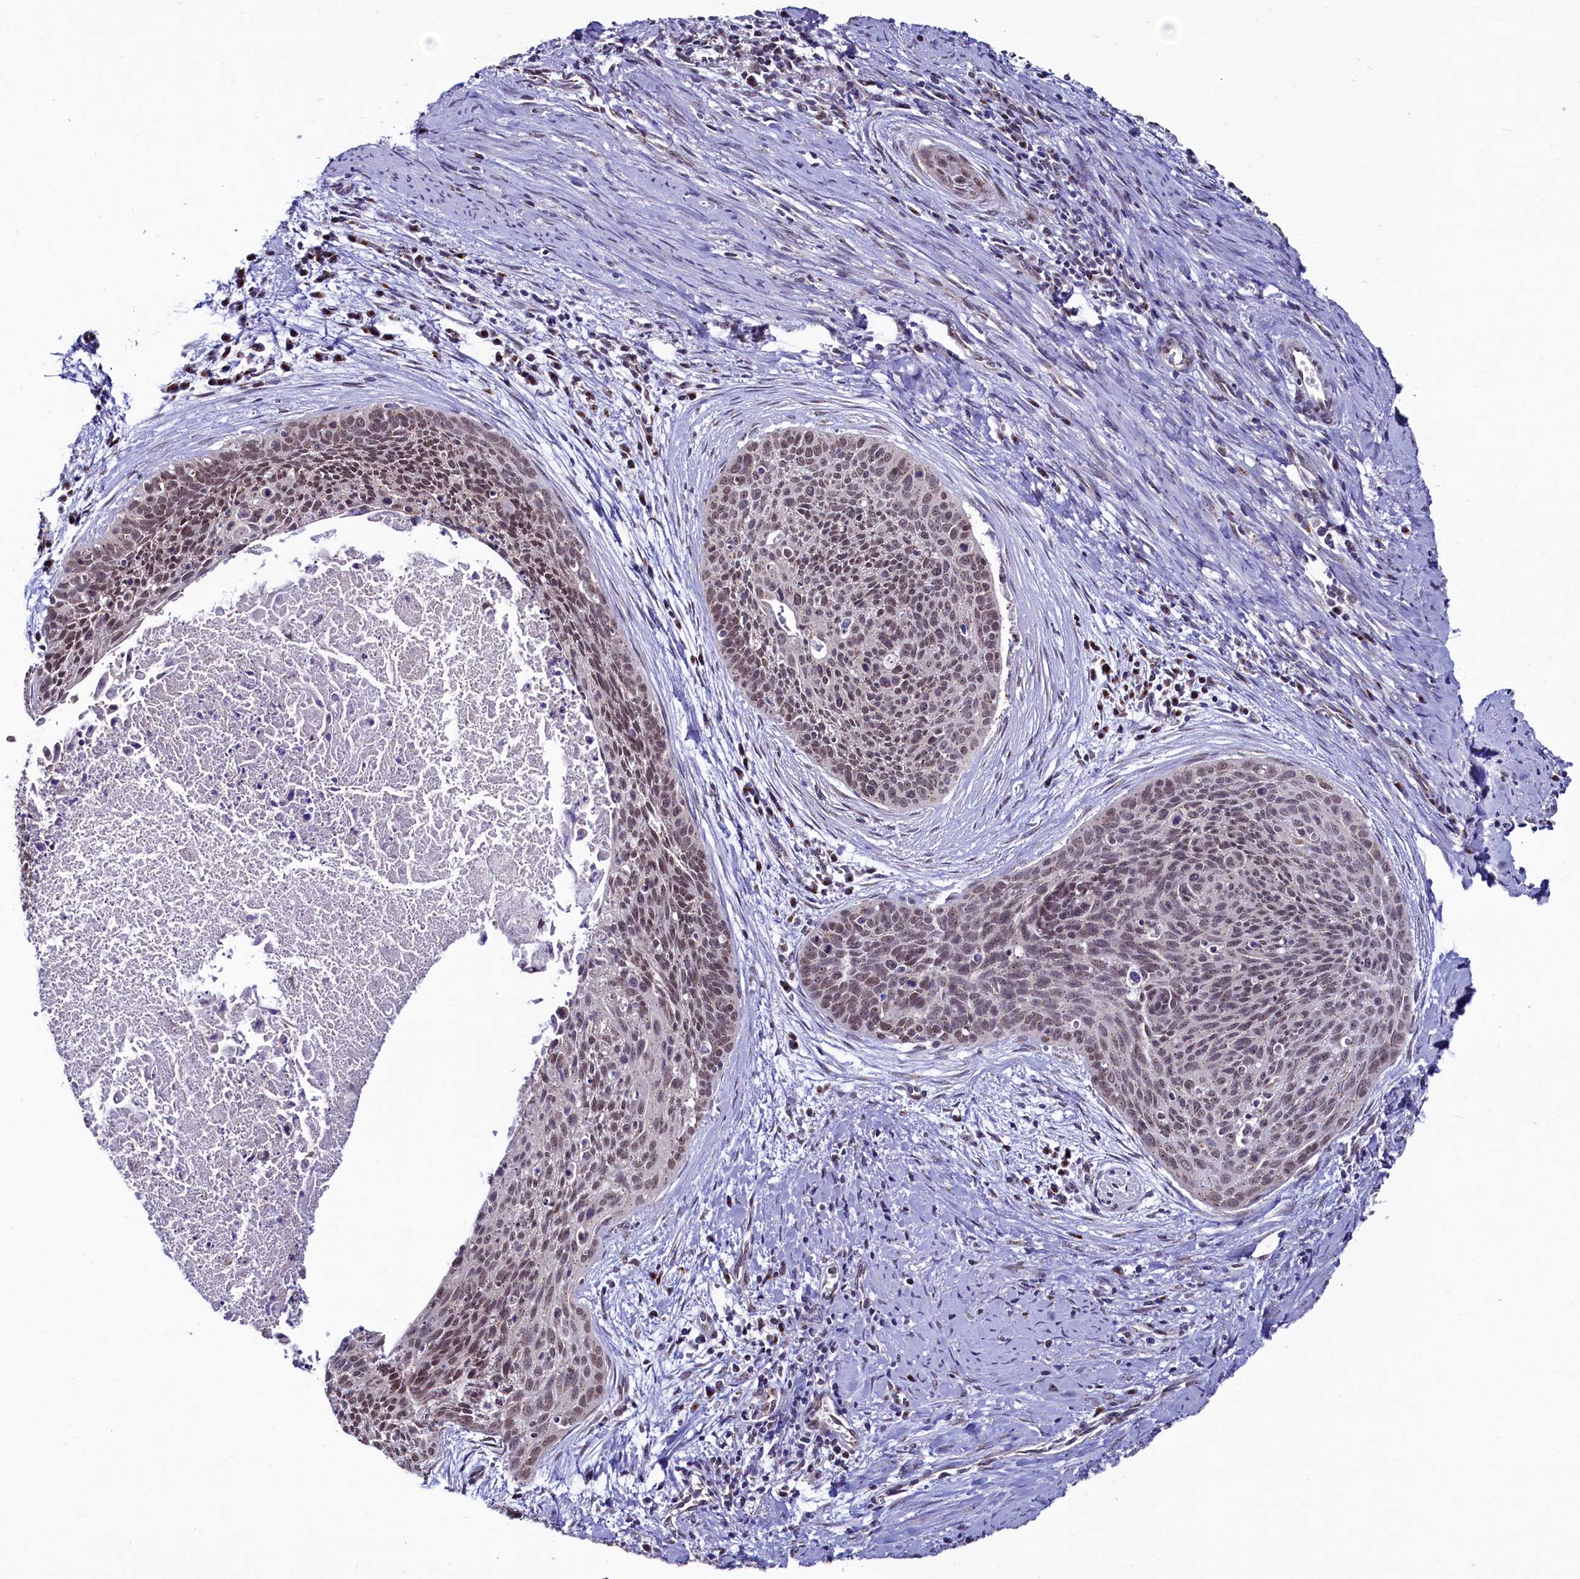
{"staining": {"intensity": "weak", "quantity": ">75%", "location": "nuclear"}, "tissue": "cervical cancer", "cell_type": "Tumor cells", "image_type": "cancer", "snomed": [{"axis": "morphology", "description": "Squamous cell carcinoma, NOS"}, {"axis": "topography", "description": "Cervix"}], "caption": "Immunohistochemical staining of human cervical cancer (squamous cell carcinoma) displays low levels of weak nuclear positivity in about >75% of tumor cells.", "gene": "SEC24C", "patient": {"sex": "female", "age": 55}}